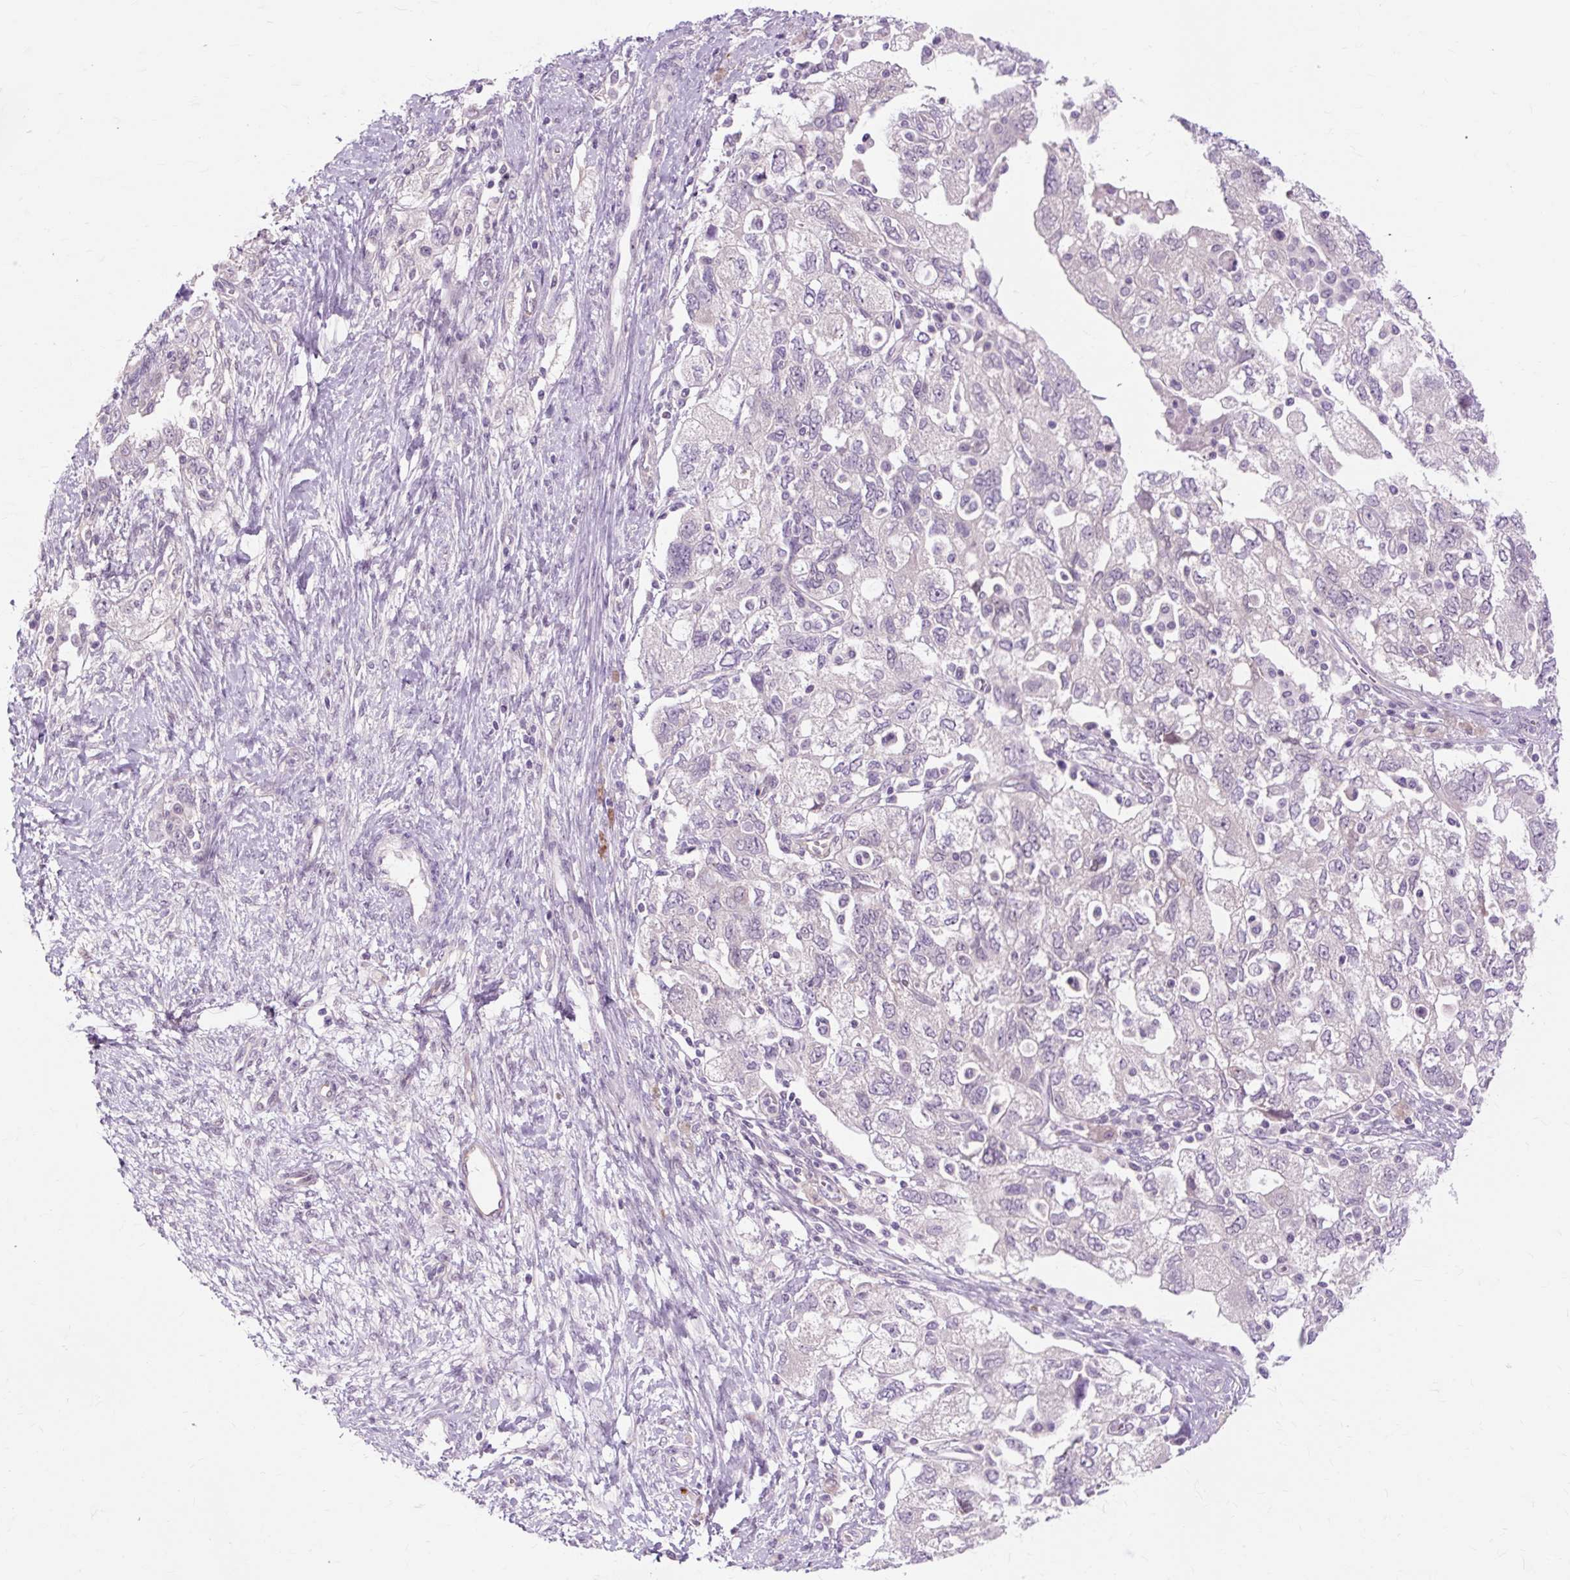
{"staining": {"intensity": "negative", "quantity": "none", "location": "none"}, "tissue": "ovarian cancer", "cell_type": "Tumor cells", "image_type": "cancer", "snomed": [{"axis": "morphology", "description": "Carcinoma, NOS"}, {"axis": "morphology", "description": "Cystadenocarcinoma, serous, NOS"}, {"axis": "topography", "description": "Ovary"}], "caption": "IHC image of human serous cystadenocarcinoma (ovarian) stained for a protein (brown), which shows no staining in tumor cells.", "gene": "ZNF35", "patient": {"sex": "female", "age": 69}}